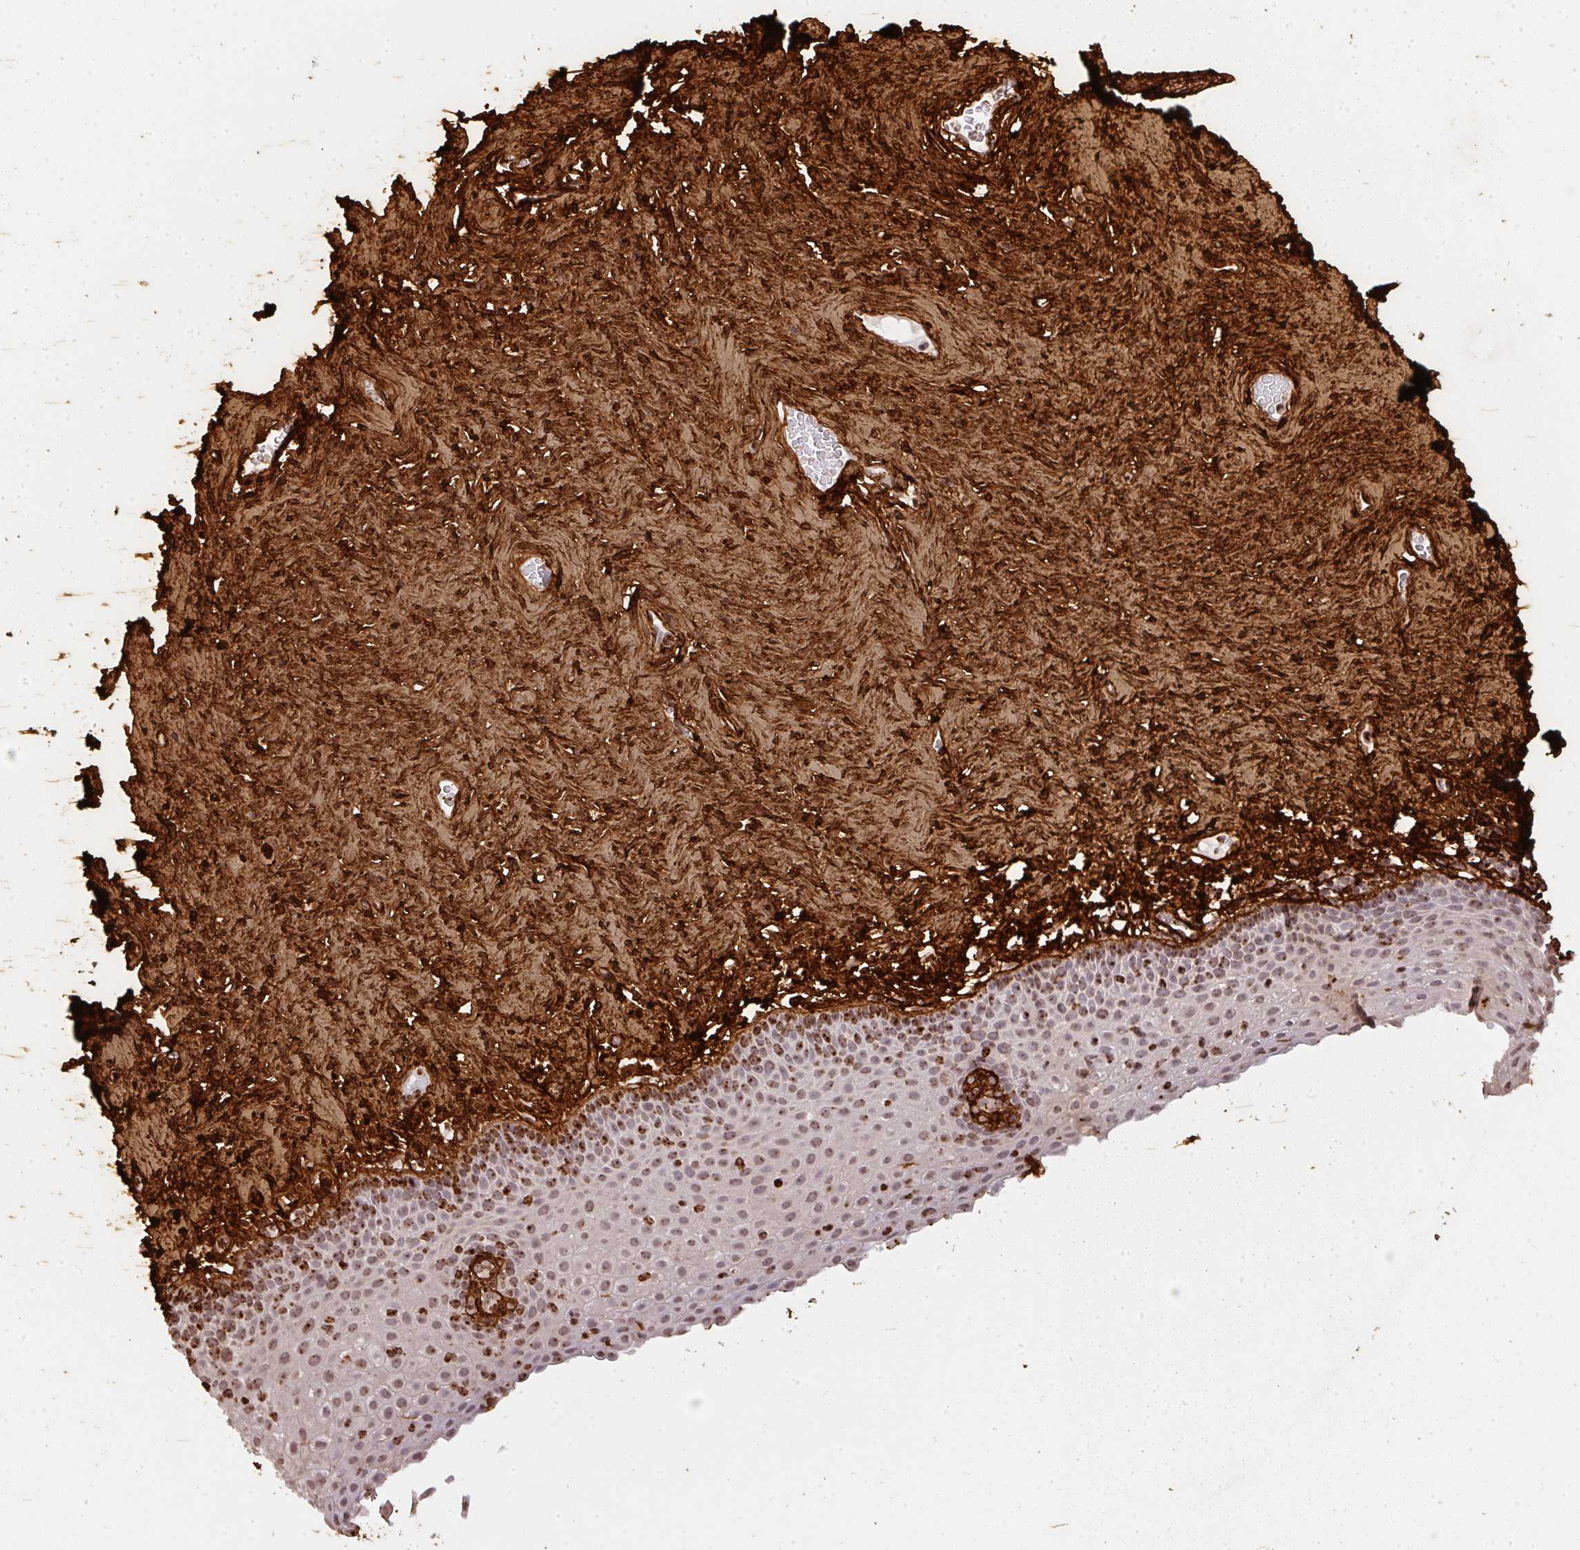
{"staining": {"intensity": "moderate", "quantity": "<25%", "location": "cytoplasmic/membranous,nuclear"}, "tissue": "vagina", "cell_type": "Squamous epithelial cells", "image_type": "normal", "snomed": [{"axis": "morphology", "description": "Normal tissue, NOS"}, {"axis": "topography", "description": "Vagina"}], "caption": "Immunohistochemical staining of normal human vagina reveals moderate cytoplasmic/membranous,nuclear protein staining in about <25% of squamous epithelial cells. Ihc stains the protein of interest in brown and the nuclei are stained blue.", "gene": "COL3A1", "patient": {"sex": "female", "age": 61}}